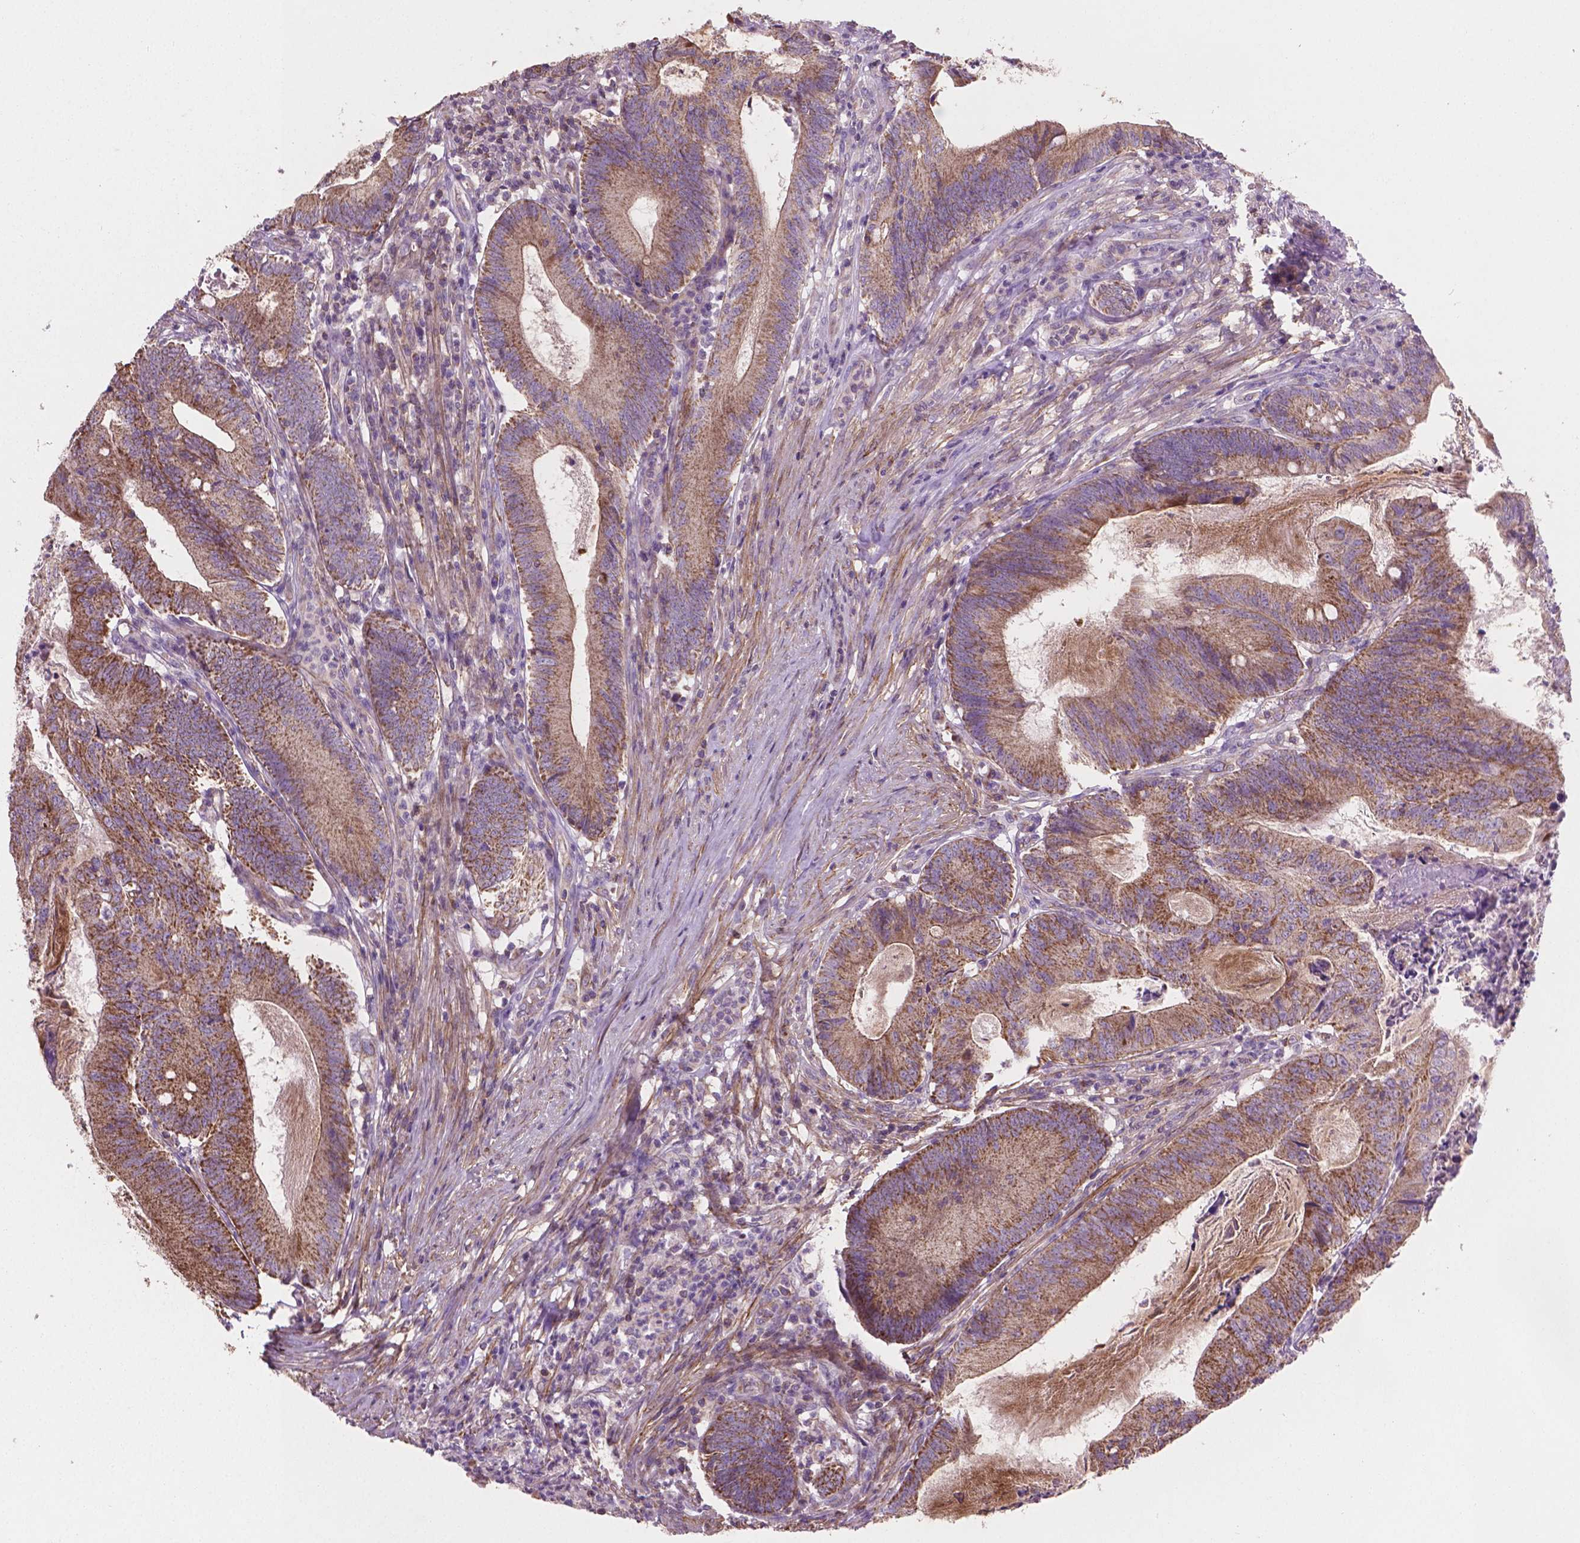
{"staining": {"intensity": "moderate", "quantity": ">75%", "location": "cytoplasmic/membranous"}, "tissue": "colorectal cancer", "cell_type": "Tumor cells", "image_type": "cancer", "snomed": [{"axis": "morphology", "description": "Adenocarcinoma, NOS"}, {"axis": "topography", "description": "Colon"}], "caption": "Moderate cytoplasmic/membranous staining for a protein is seen in approximately >75% of tumor cells of colorectal adenocarcinoma using immunohistochemistry.", "gene": "TCAF1", "patient": {"sex": "female", "age": 70}}